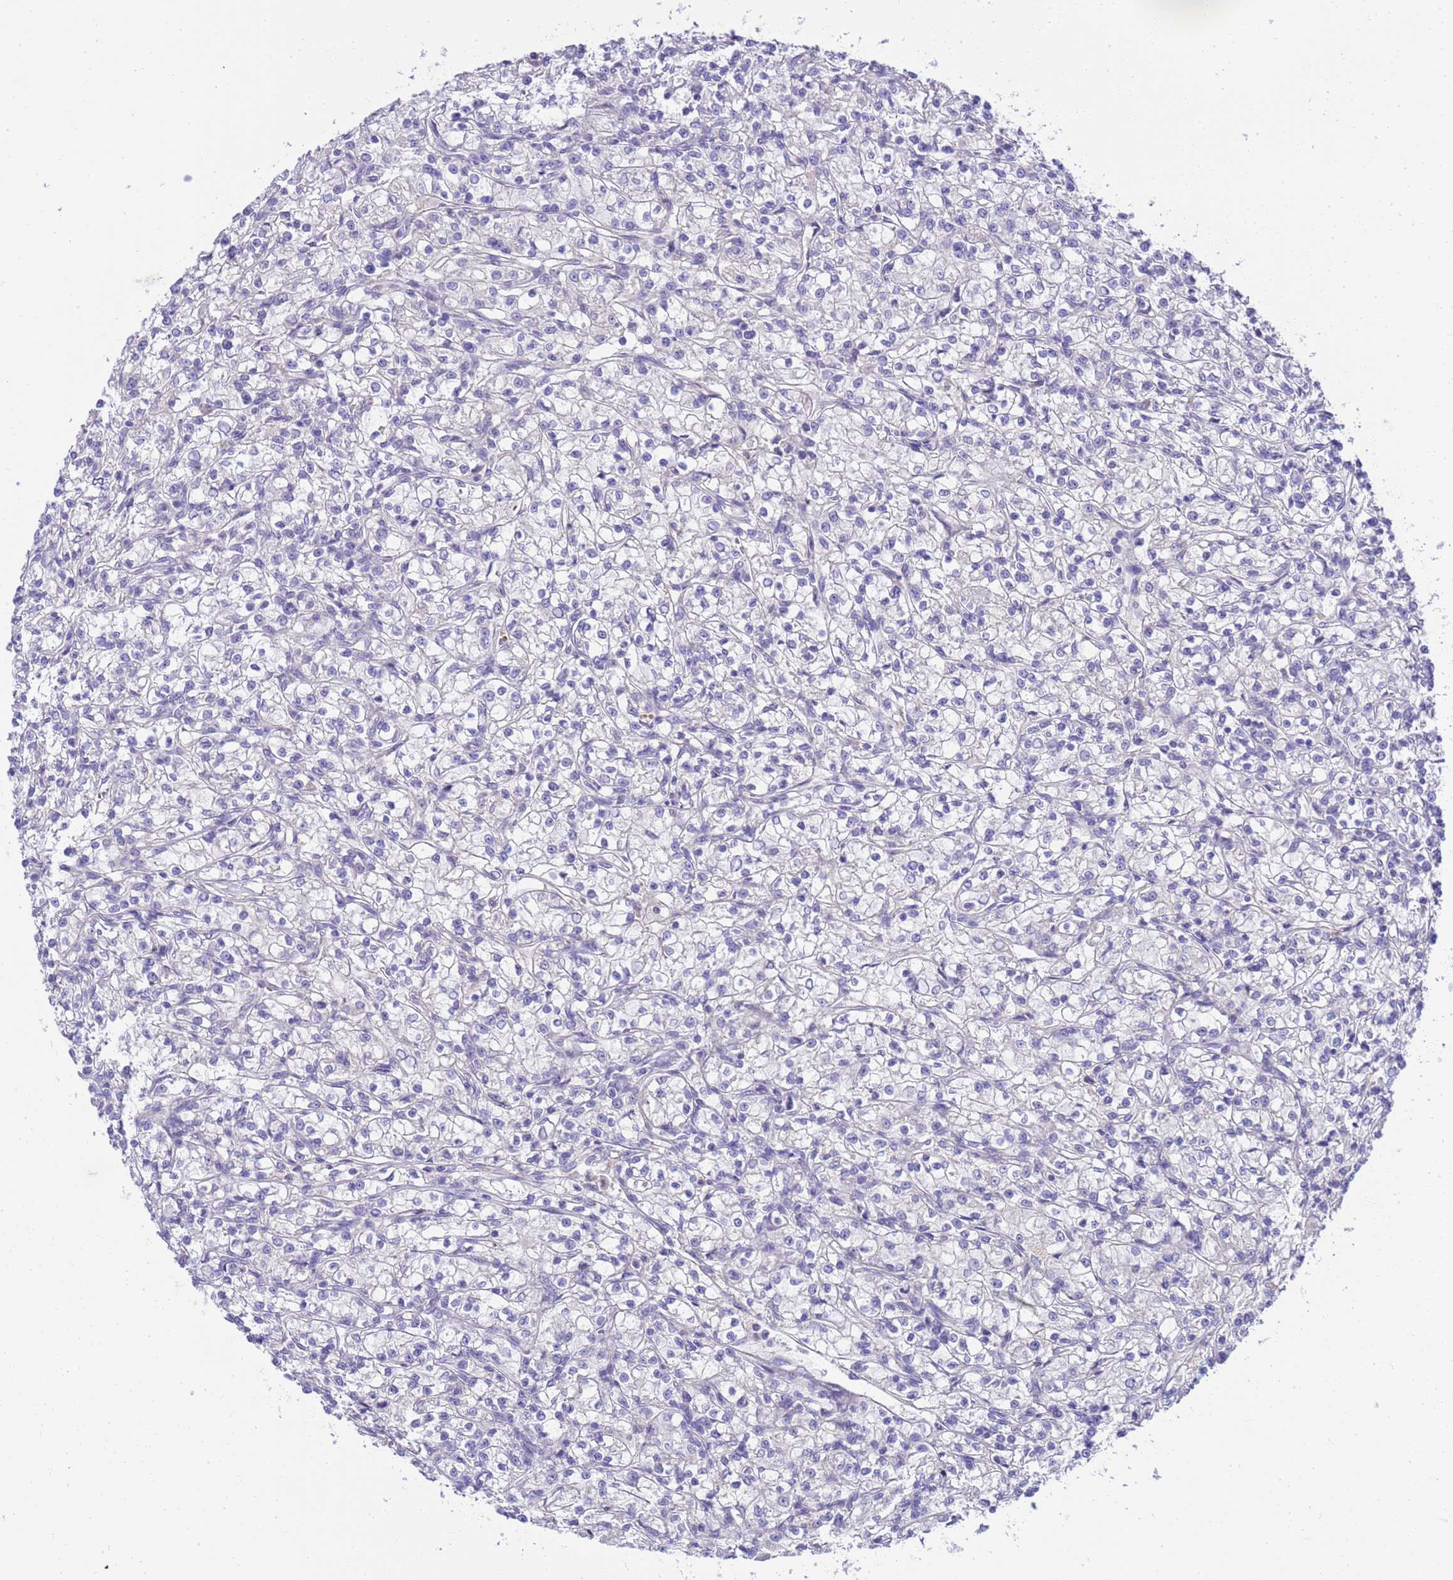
{"staining": {"intensity": "negative", "quantity": "none", "location": "none"}, "tissue": "renal cancer", "cell_type": "Tumor cells", "image_type": "cancer", "snomed": [{"axis": "morphology", "description": "Adenocarcinoma, NOS"}, {"axis": "topography", "description": "Kidney"}], "caption": "Immunohistochemistry (IHC) image of neoplastic tissue: adenocarcinoma (renal) stained with DAB shows no significant protein staining in tumor cells.", "gene": "RIPPLY2", "patient": {"sex": "female", "age": 59}}